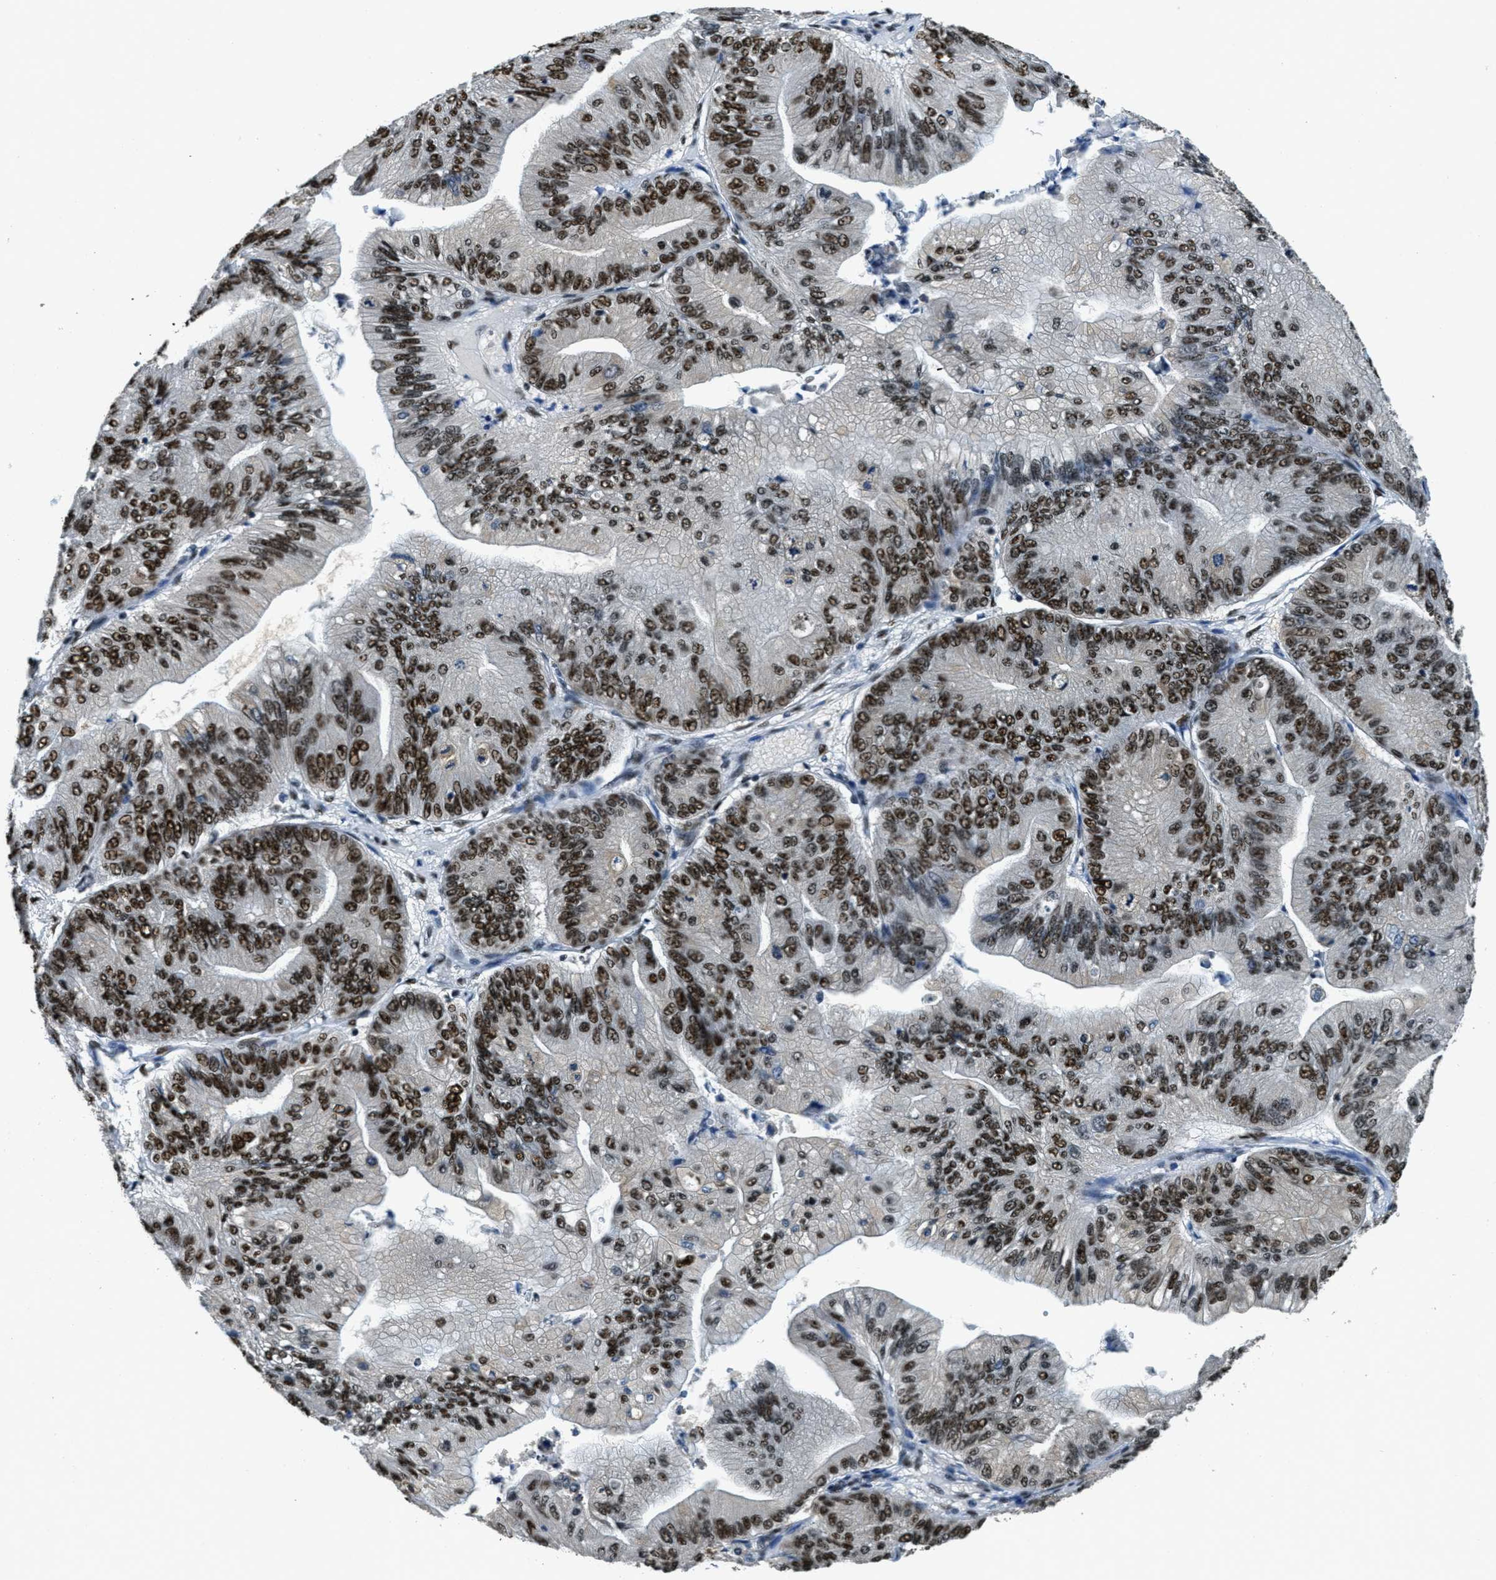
{"staining": {"intensity": "strong", "quantity": ">75%", "location": "nuclear"}, "tissue": "ovarian cancer", "cell_type": "Tumor cells", "image_type": "cancer", "snomed": [{"axis": "morphology", "description": "Cystadenocarcinoma, mucinous, NOS"}, {"axis": "topography", "description": "Ovary"}], "caption": "Ovarian cancer stained for a protein (brown) displays strong nuclear positive positivity in approximately >75% of tumor cells.", "gene": "SSB", "patient": {"sex": "female", "age": 61}}